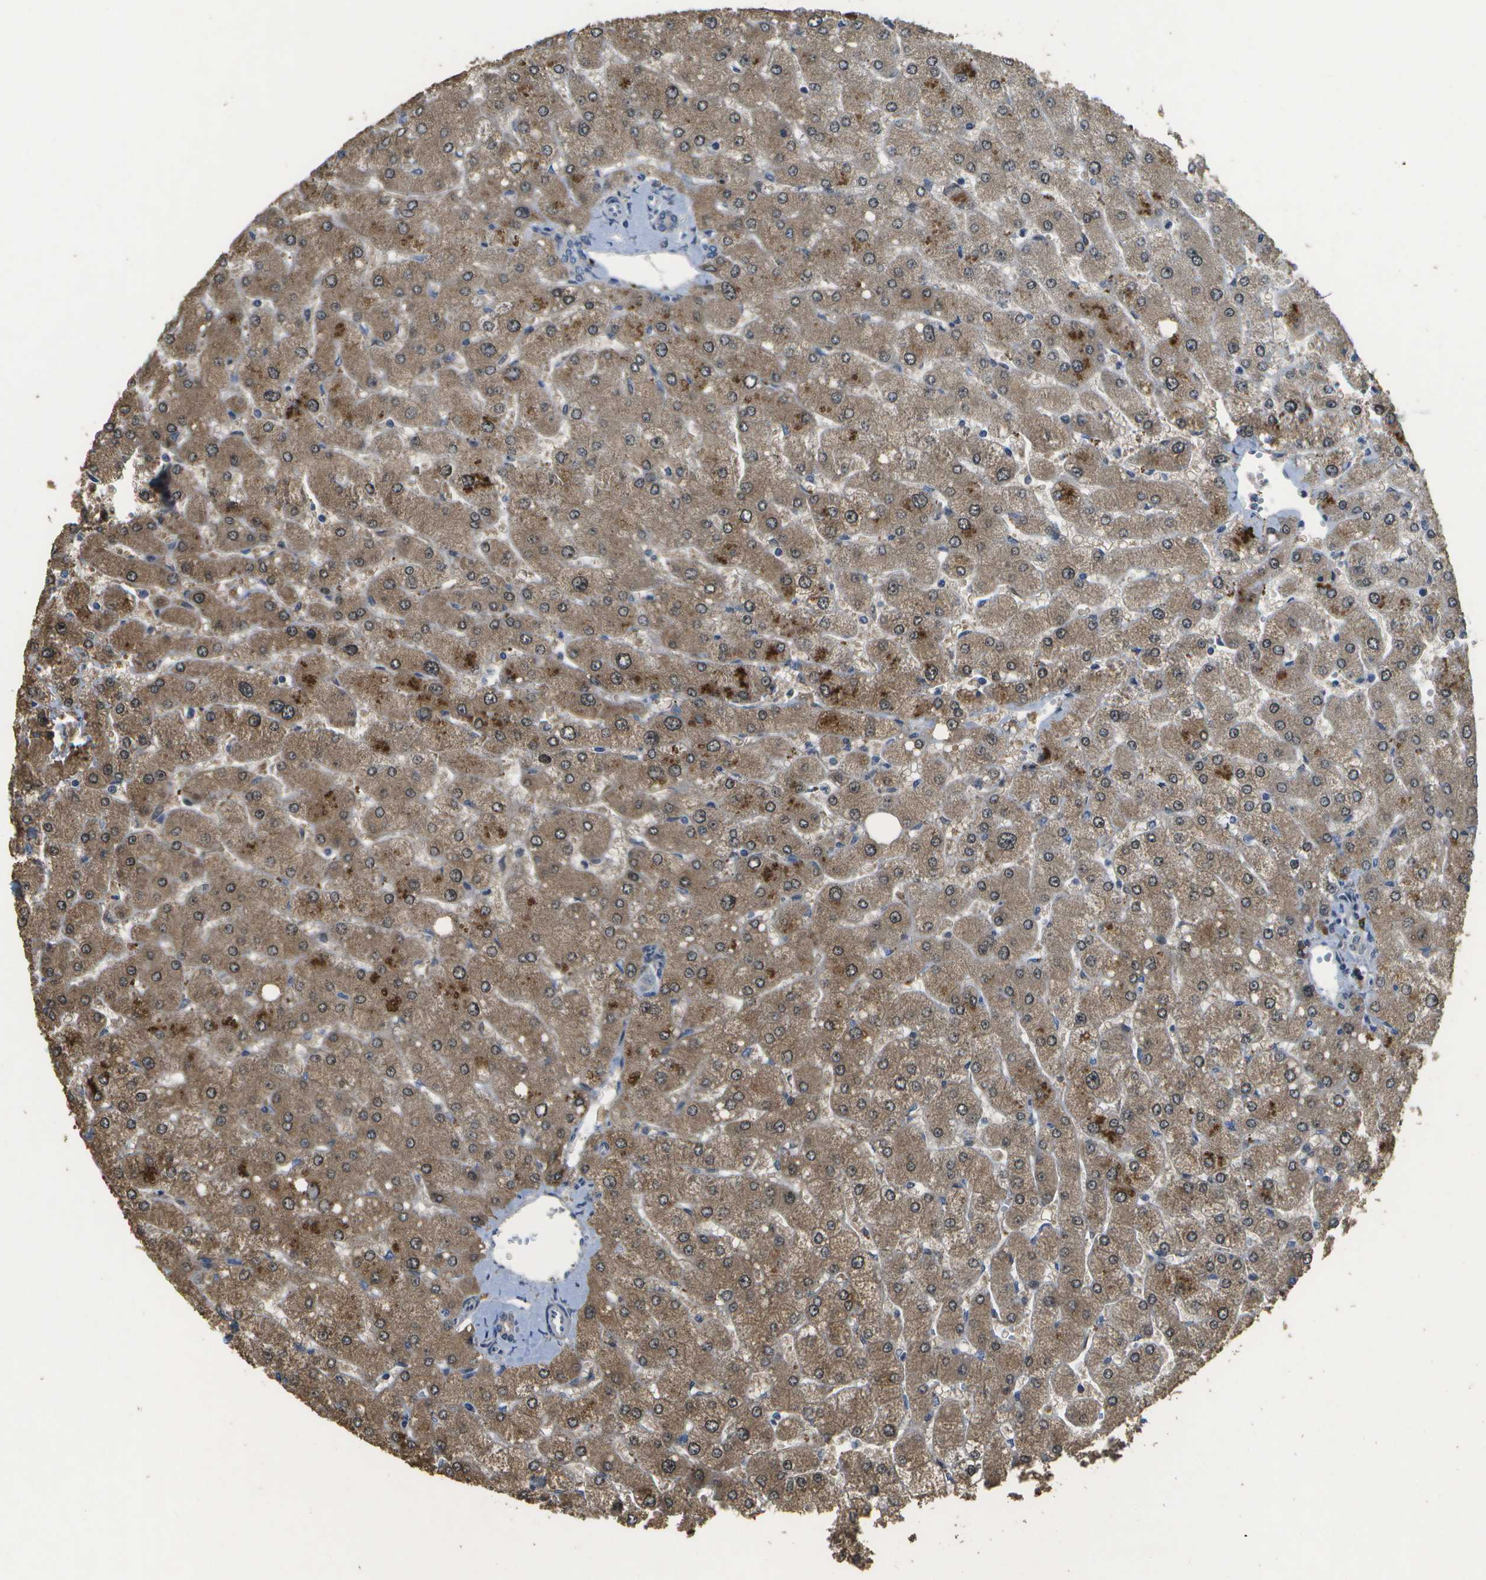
{"staining": {"intensity": "weak", "quantity": "<25%", "location": "cytoplasmic/membranous"}, "tissue": "liver", "cell_type": "Cholangiocytes", "image_type": "normal", "snomed": [{"axis": "morphology", "description": "Normal tissue, NOS"}, {"axis": "topography", "description": "Liver"}], "caption": "Cholangiocytes are negative for brown protein staining in unremarkable liver. (DAB immunohistochemistry, high magnification).", "gene": "HADHA", "patient": {"sex": "male", "age": 55}}